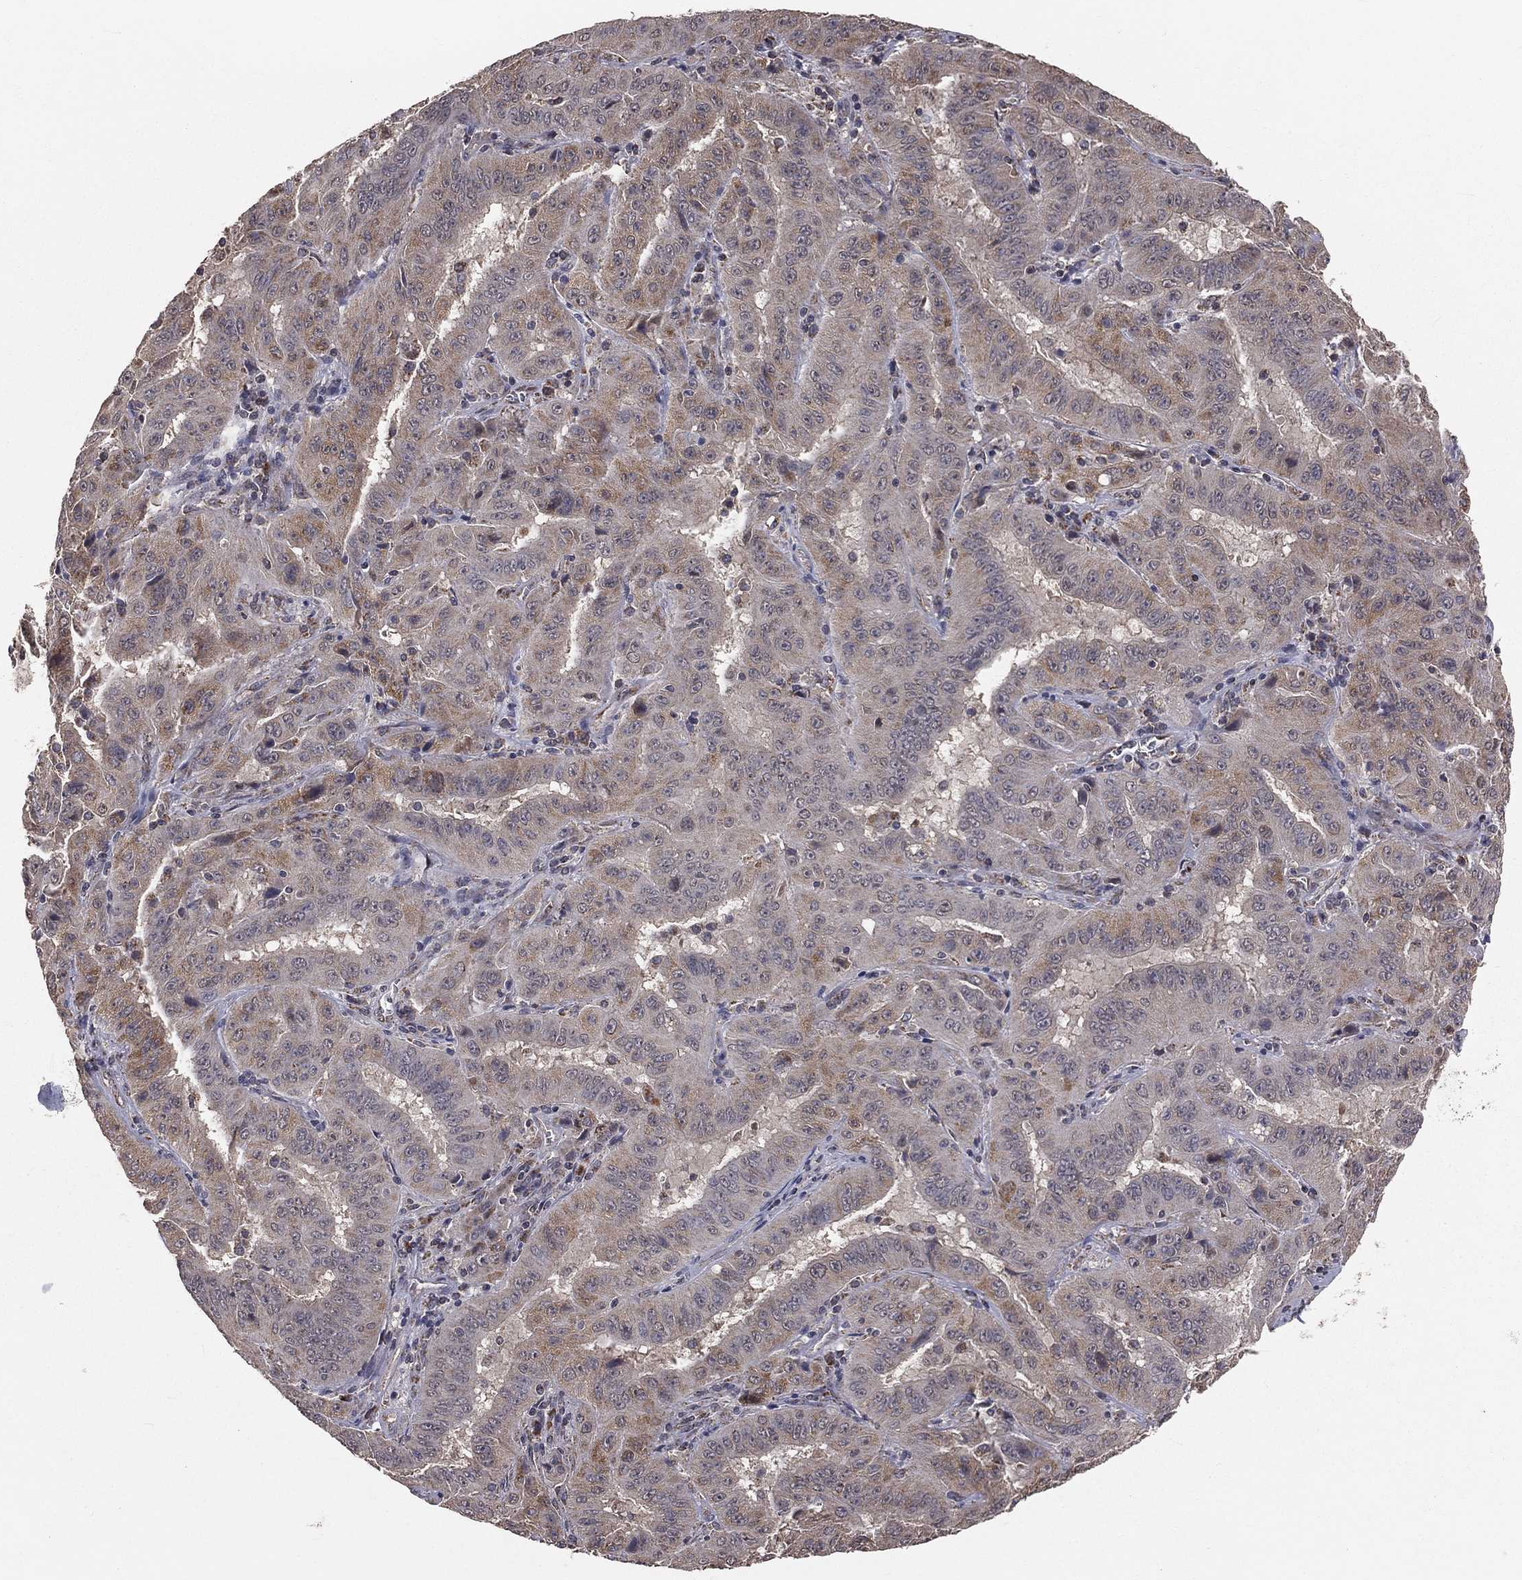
{"staining": {"intensity": "weak", "quantity": "<25%", "location": "cytoplasmic/membranous"}, "tissue": "pancreatic cancer", "cell_type": "Tumor cells", "image_type": "cancer", "snomed": [{"axis": "morphology", "description": "Adenocarcinoma, NOS"}, {"axis": "topography", "description": "Pancreas"}], "caption": "A histopathology image of human pancreatic cancer is negative for staining in tumor cells.", "gene": "MRPL46", "patient": {"sex": "male", "age": 63}}